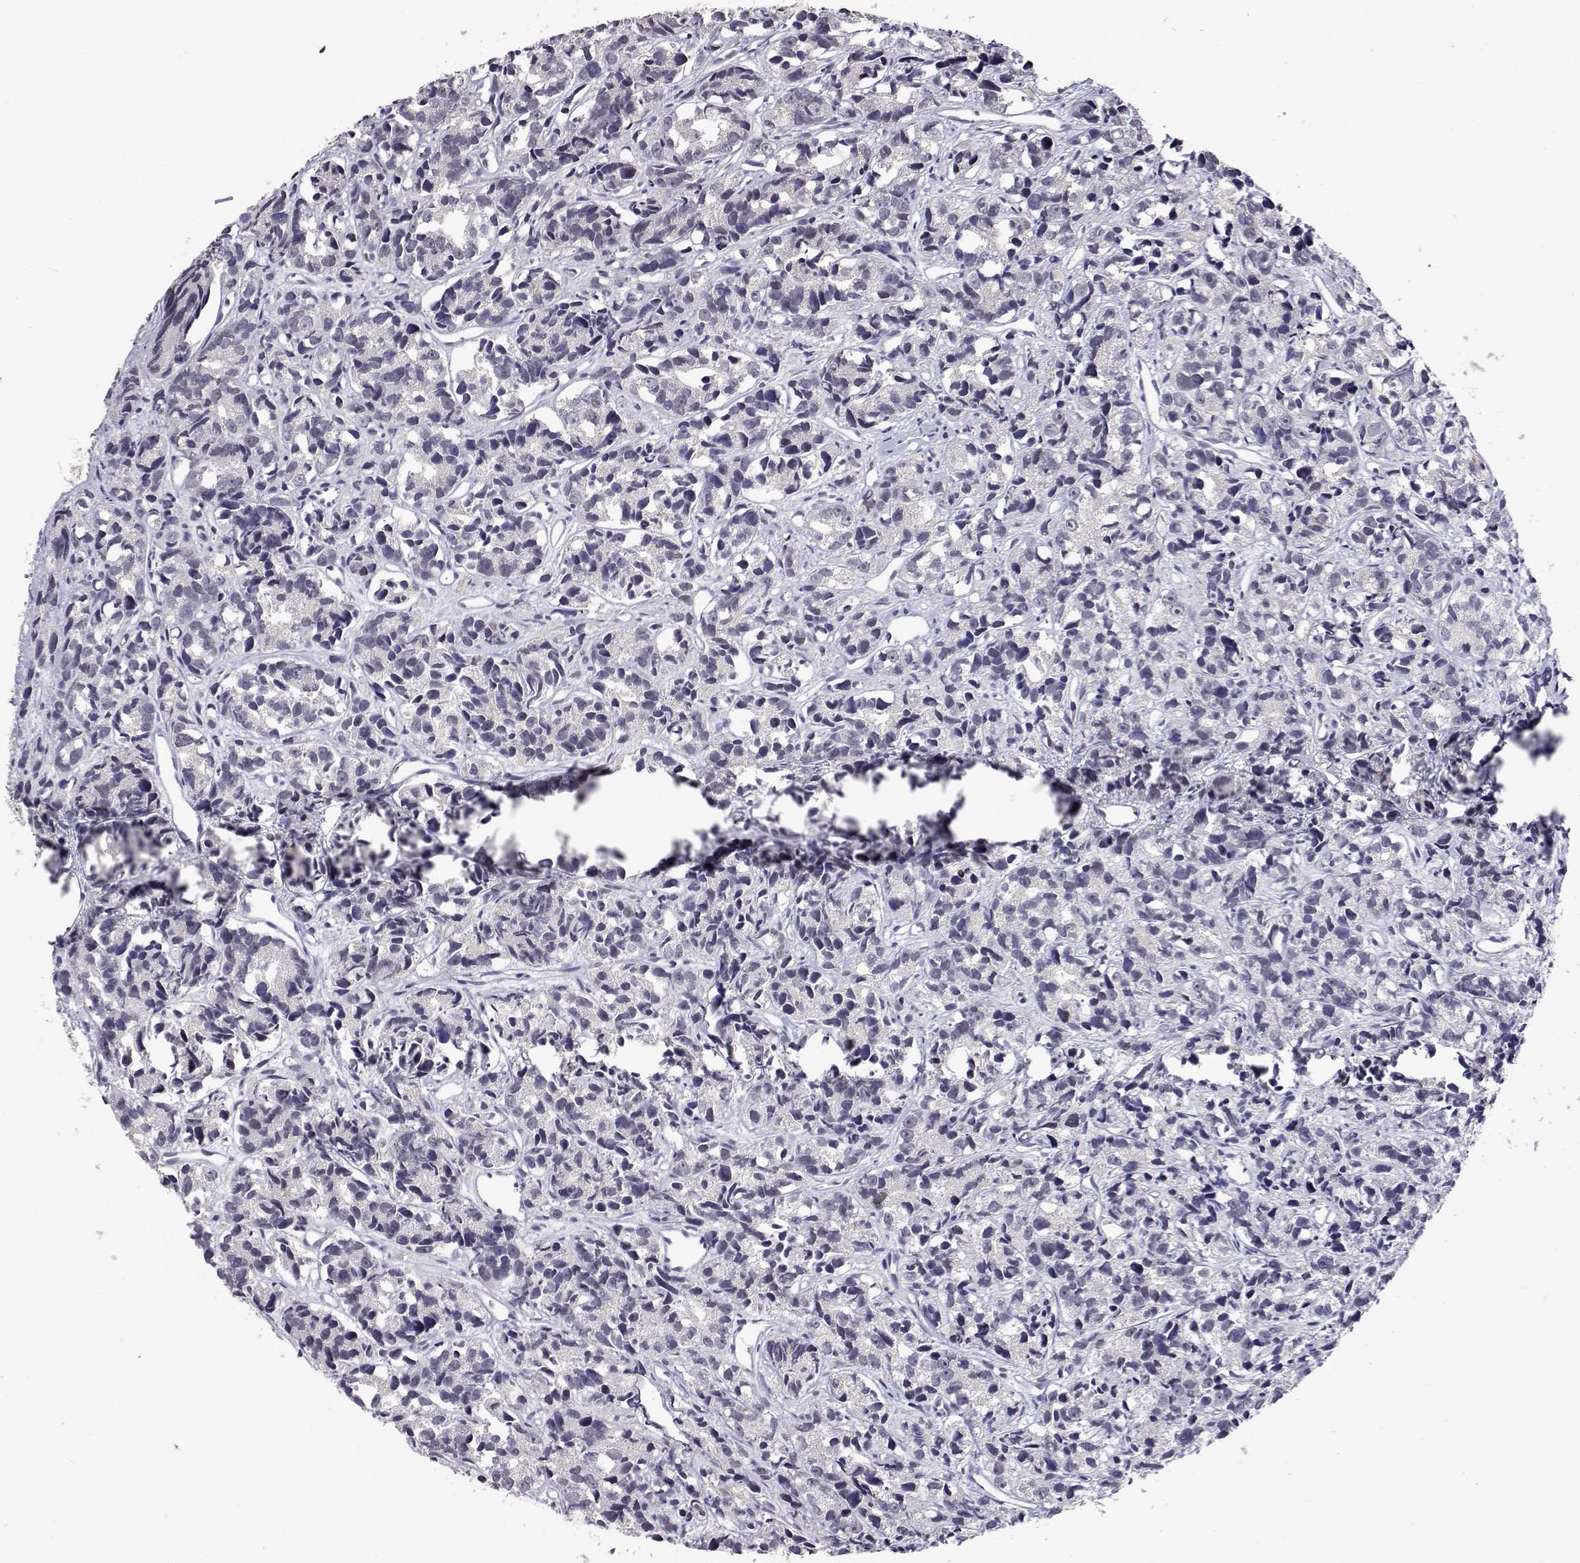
{"staining": {"intensity": "weak", "quantity": "<25%", "location": "nuclear"}, "tissue": "prostate cancer", "cell_type": "Tumor cells", "image_type": "cancer", "snomed": [{"axis": "morphology", "description": "Adenocarcinoma, High grade"}, {"axis": "topography", "description": "Prostate"}], "caption": "Tumor cells show no significant protein positivity in prostate adenocarcinoma (high-grade). (DAB immunohistochemistry (IHC), high magnification).", "gene": "HNRNPA0", "patient": {"sex": "male", "age": 77}}